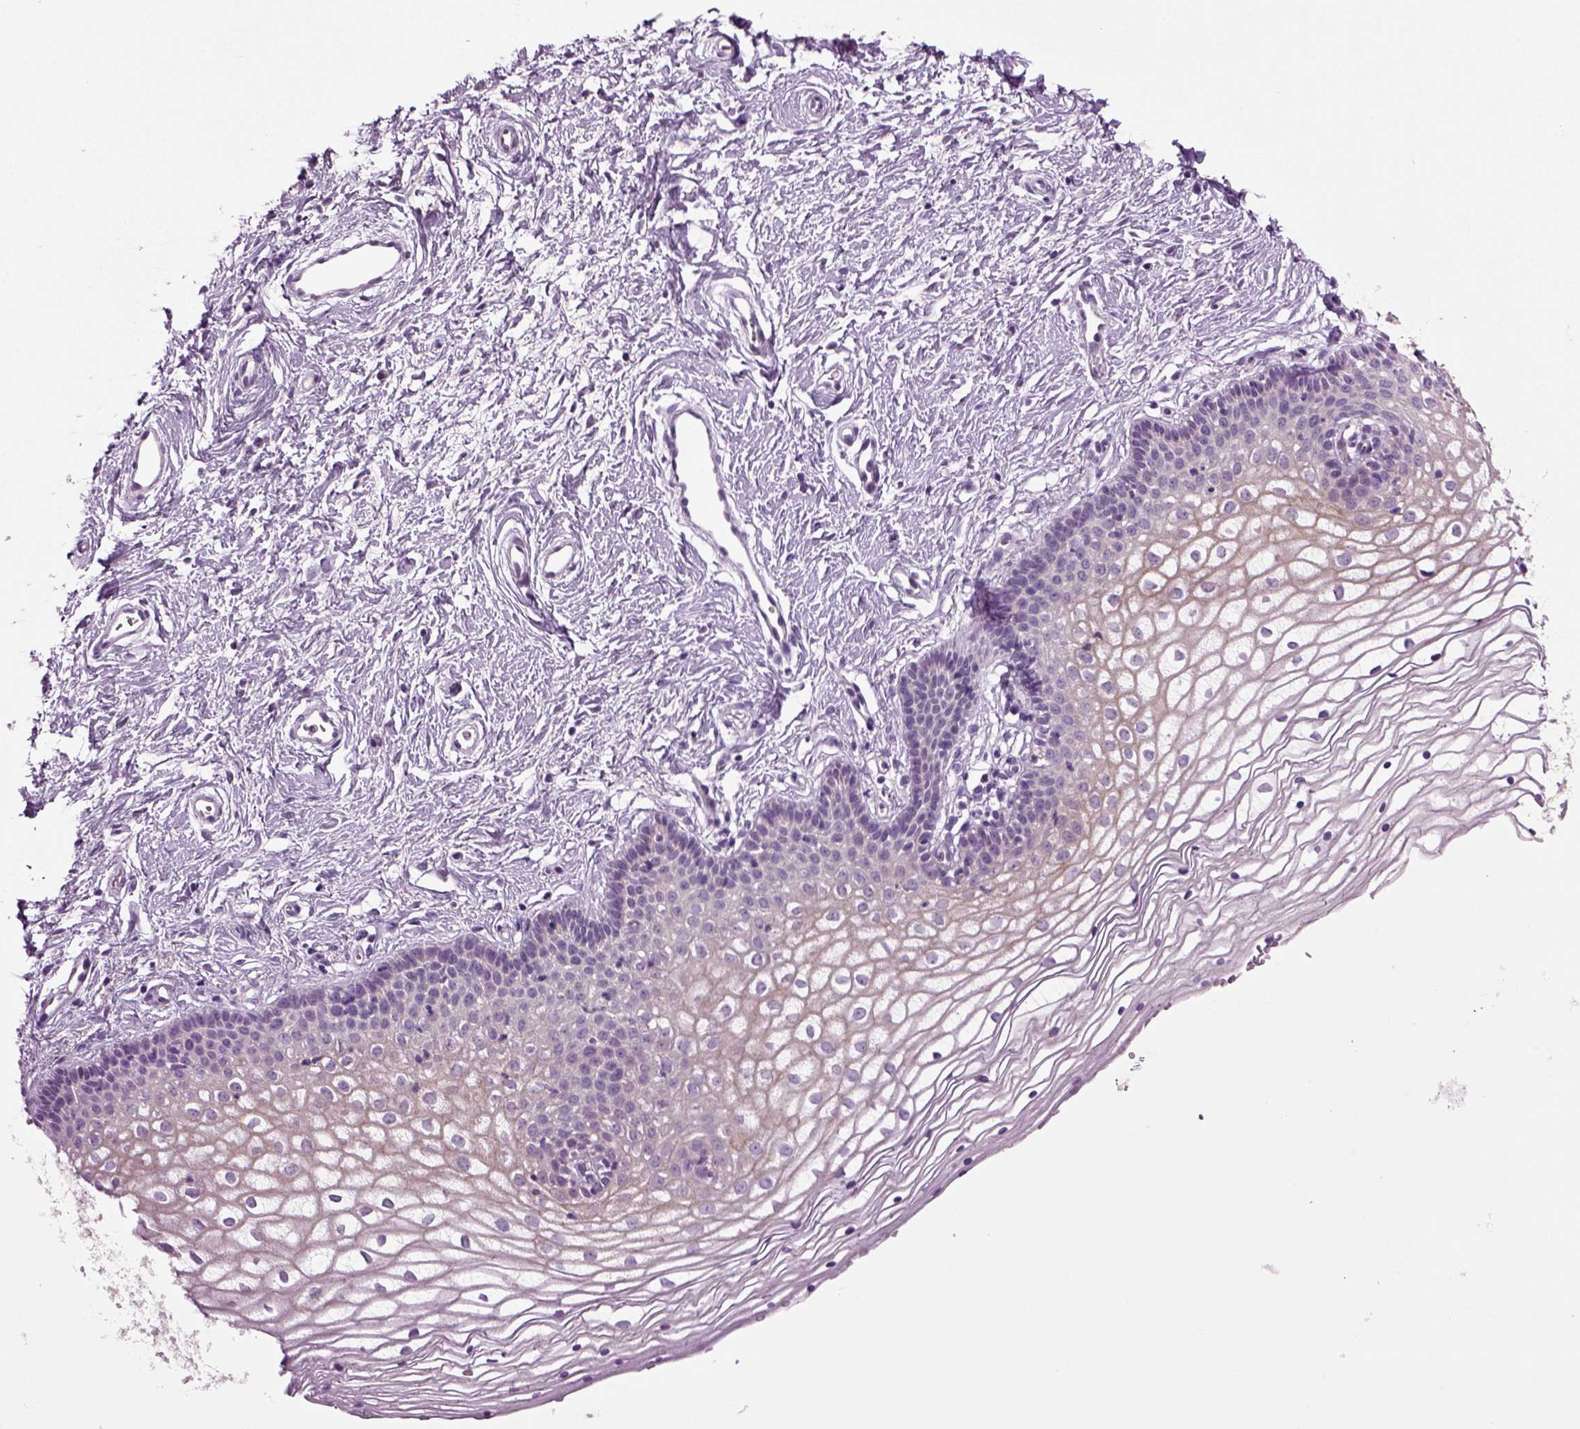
{"staining": {"intensity": "weak", "quantity": "25%-75%", "location": "cytoplasmic/membranous"}, "tissue": "vagina", "cell_type": "Squamous epithelial cells", "image_type": "normal", "snomed": [{"axis": "morphology", "description": "Normal tissue, NOS"}, {"axis": "topography", "description": "Vagina"}], "caption": "A high-resolution histopathology image shows IHC staining of benign vagina, which displays weak cytoplasmic/membranous expression in approximately 25%-75% of squamous epithelial cells. (DAB IHC with brightfield microscopy, high magnification).", "gene": "COL9A2", "patient": {"sex": "female", "age": 36}}